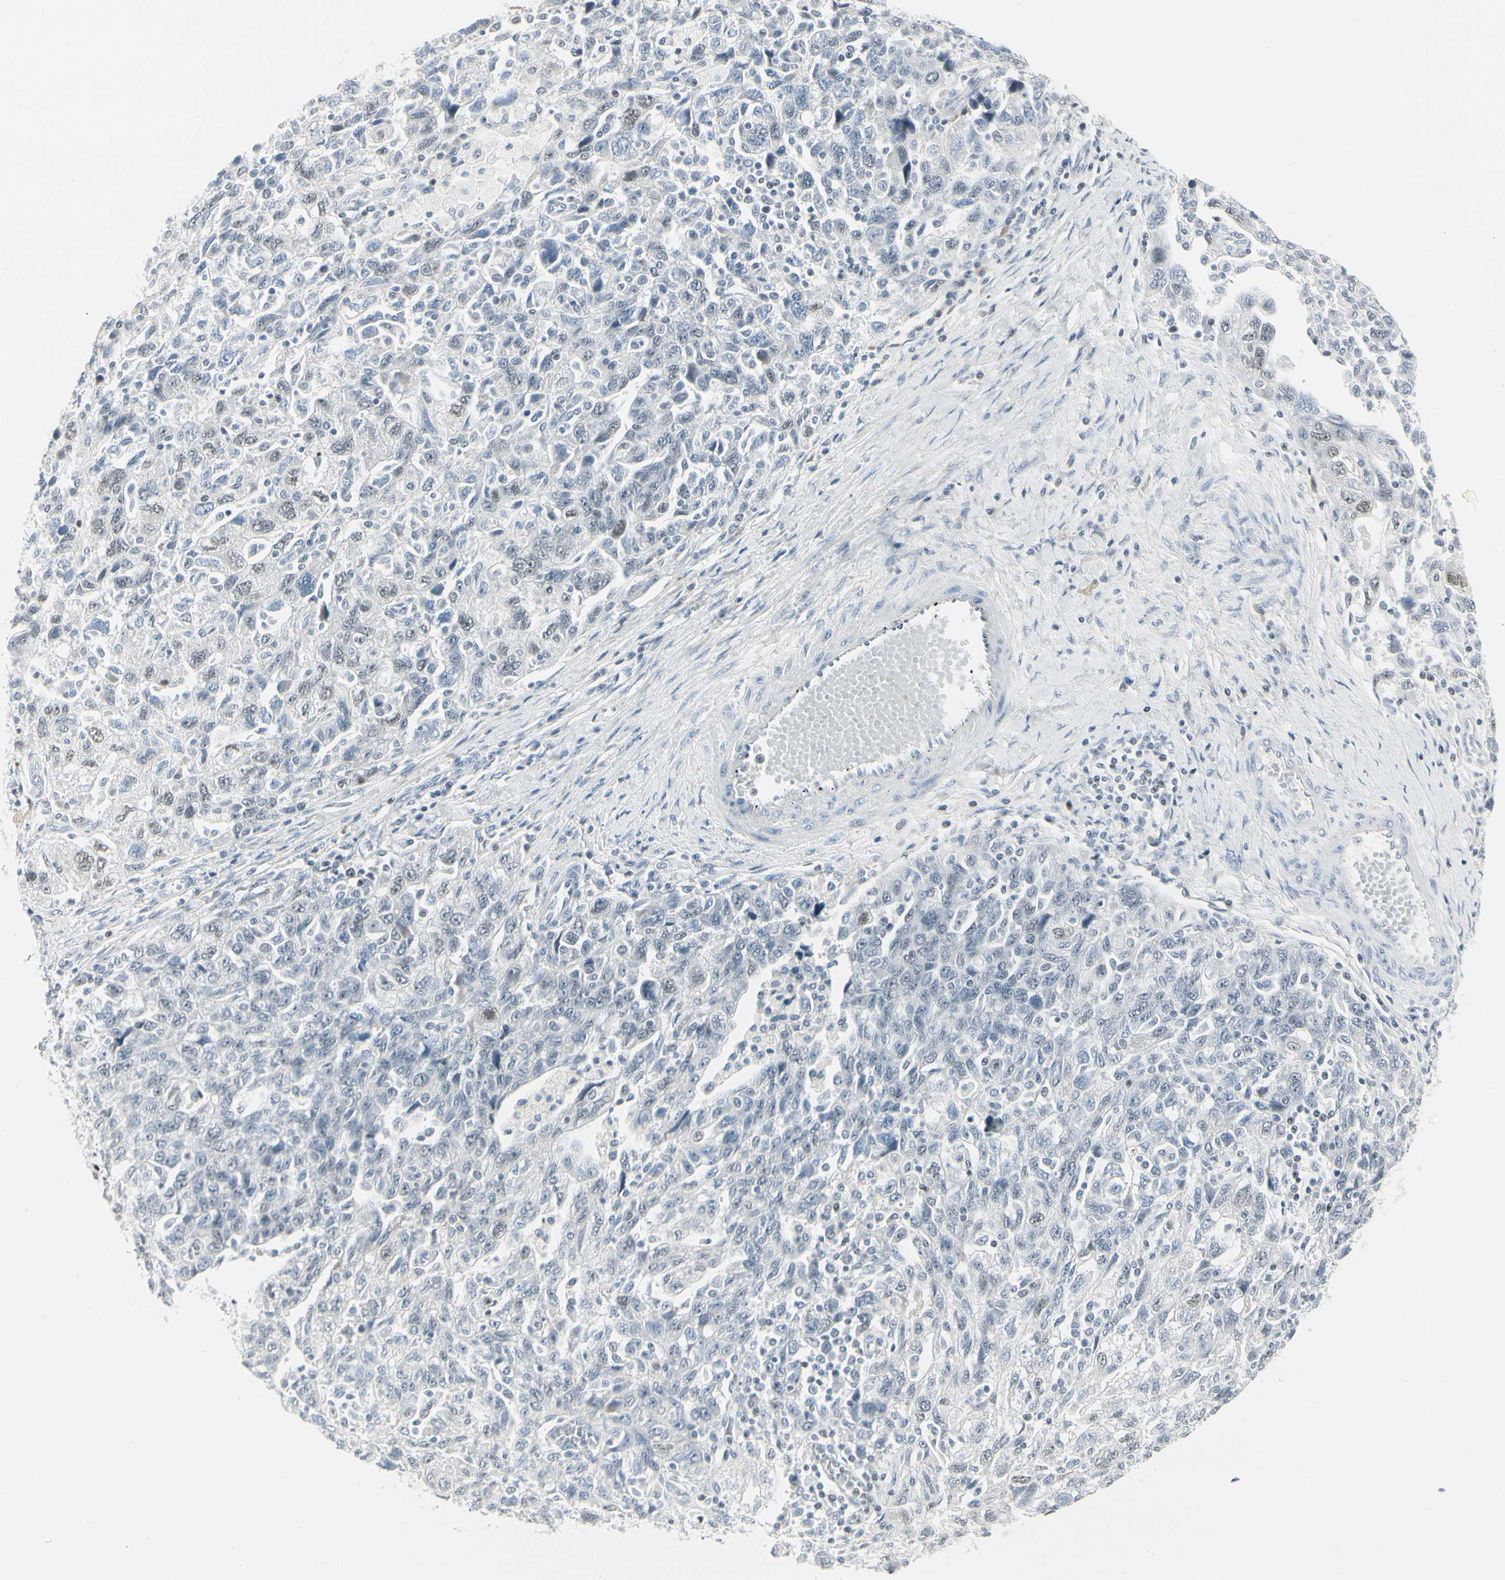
{"staining": {"intensity": "weak", "quantity": "<25%", "location": "nuclear"}, "tissue": "ovarian cancer", "cell_type": "Tumor cells", "image_type": "cancer", "snomed": [{"axis": "morphology", "description": "Carcinoma, NOS"}, {"axis": "morphology", "description": "Cystadenocarcinoma, serous, NOS"}, {"axis": "topography", "description": "Ovary"}], "caption": "A high-resolution image shows IHC staining of ovarian carcinoma, which demonstrates no significant positivity in tumor cells.", "gene": "ZBTB7B", "patient": {"sex": "female", "age": 69}}